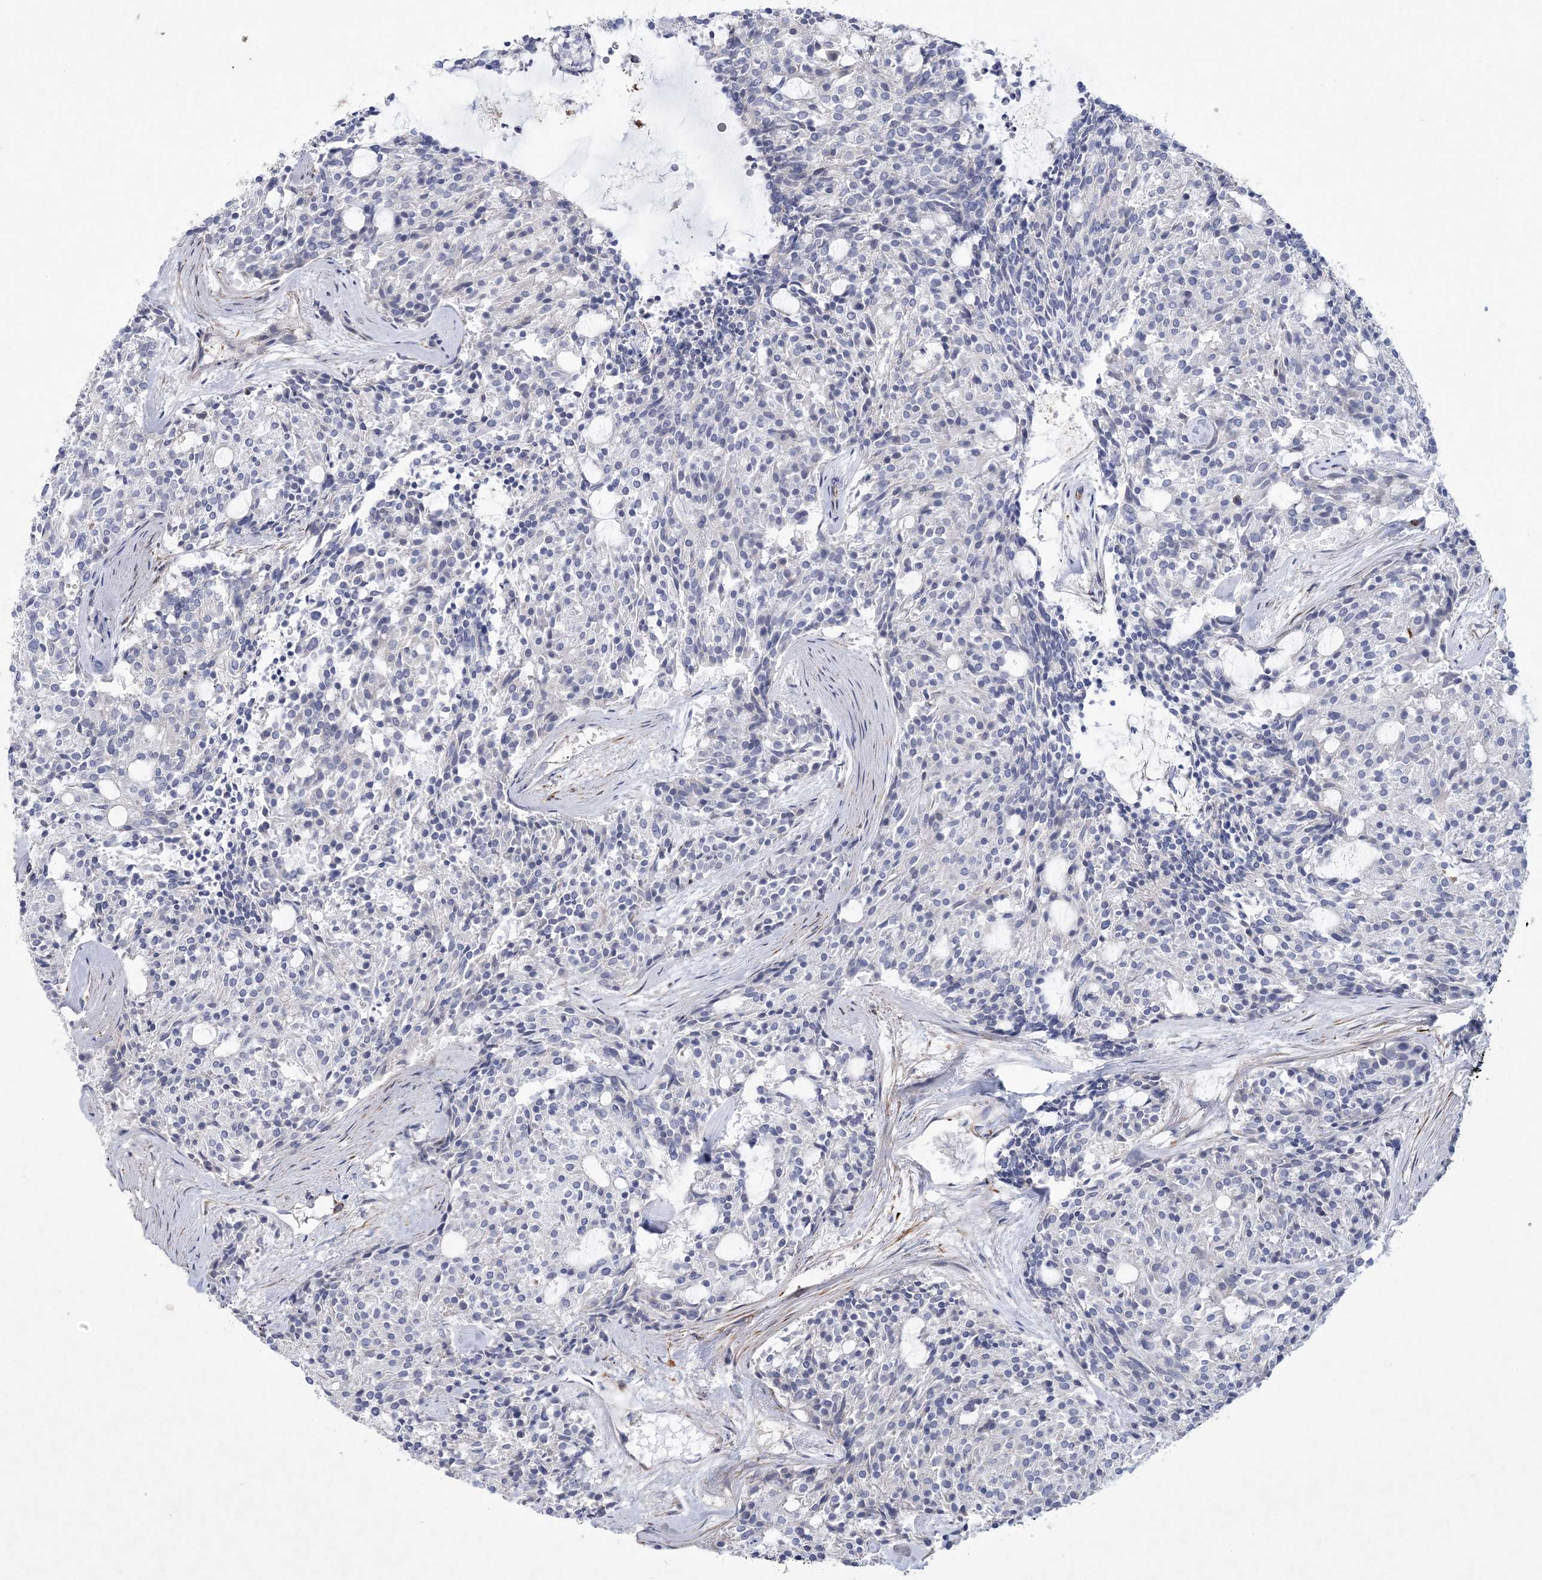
{"staining": {"intensity": "negative", "quantity": "none", "location": "none"}, "tissue": "carcinoid", "cell_type": "Tumor cells", "image_type": "cancer", "snomed": [{"axis": "morphology", "description": "Carcinoid, malignant, NOS"}, {"axis": "topography", "description": "Pancreas"}], "caption": "This image is of carcinoid stained with immunohistochemistry (IHC) to label a protein in brown with the nuclei are counter-stained blue. There is no staining in tumor cells. (Stains: DAB immunohistochemistry (IHC) with hematoxylin counter stain, Microscopy: brightfield microscopy at high magnification).", "gene": "ARSJ", "patient": {"sex": "female", "age": 54}}